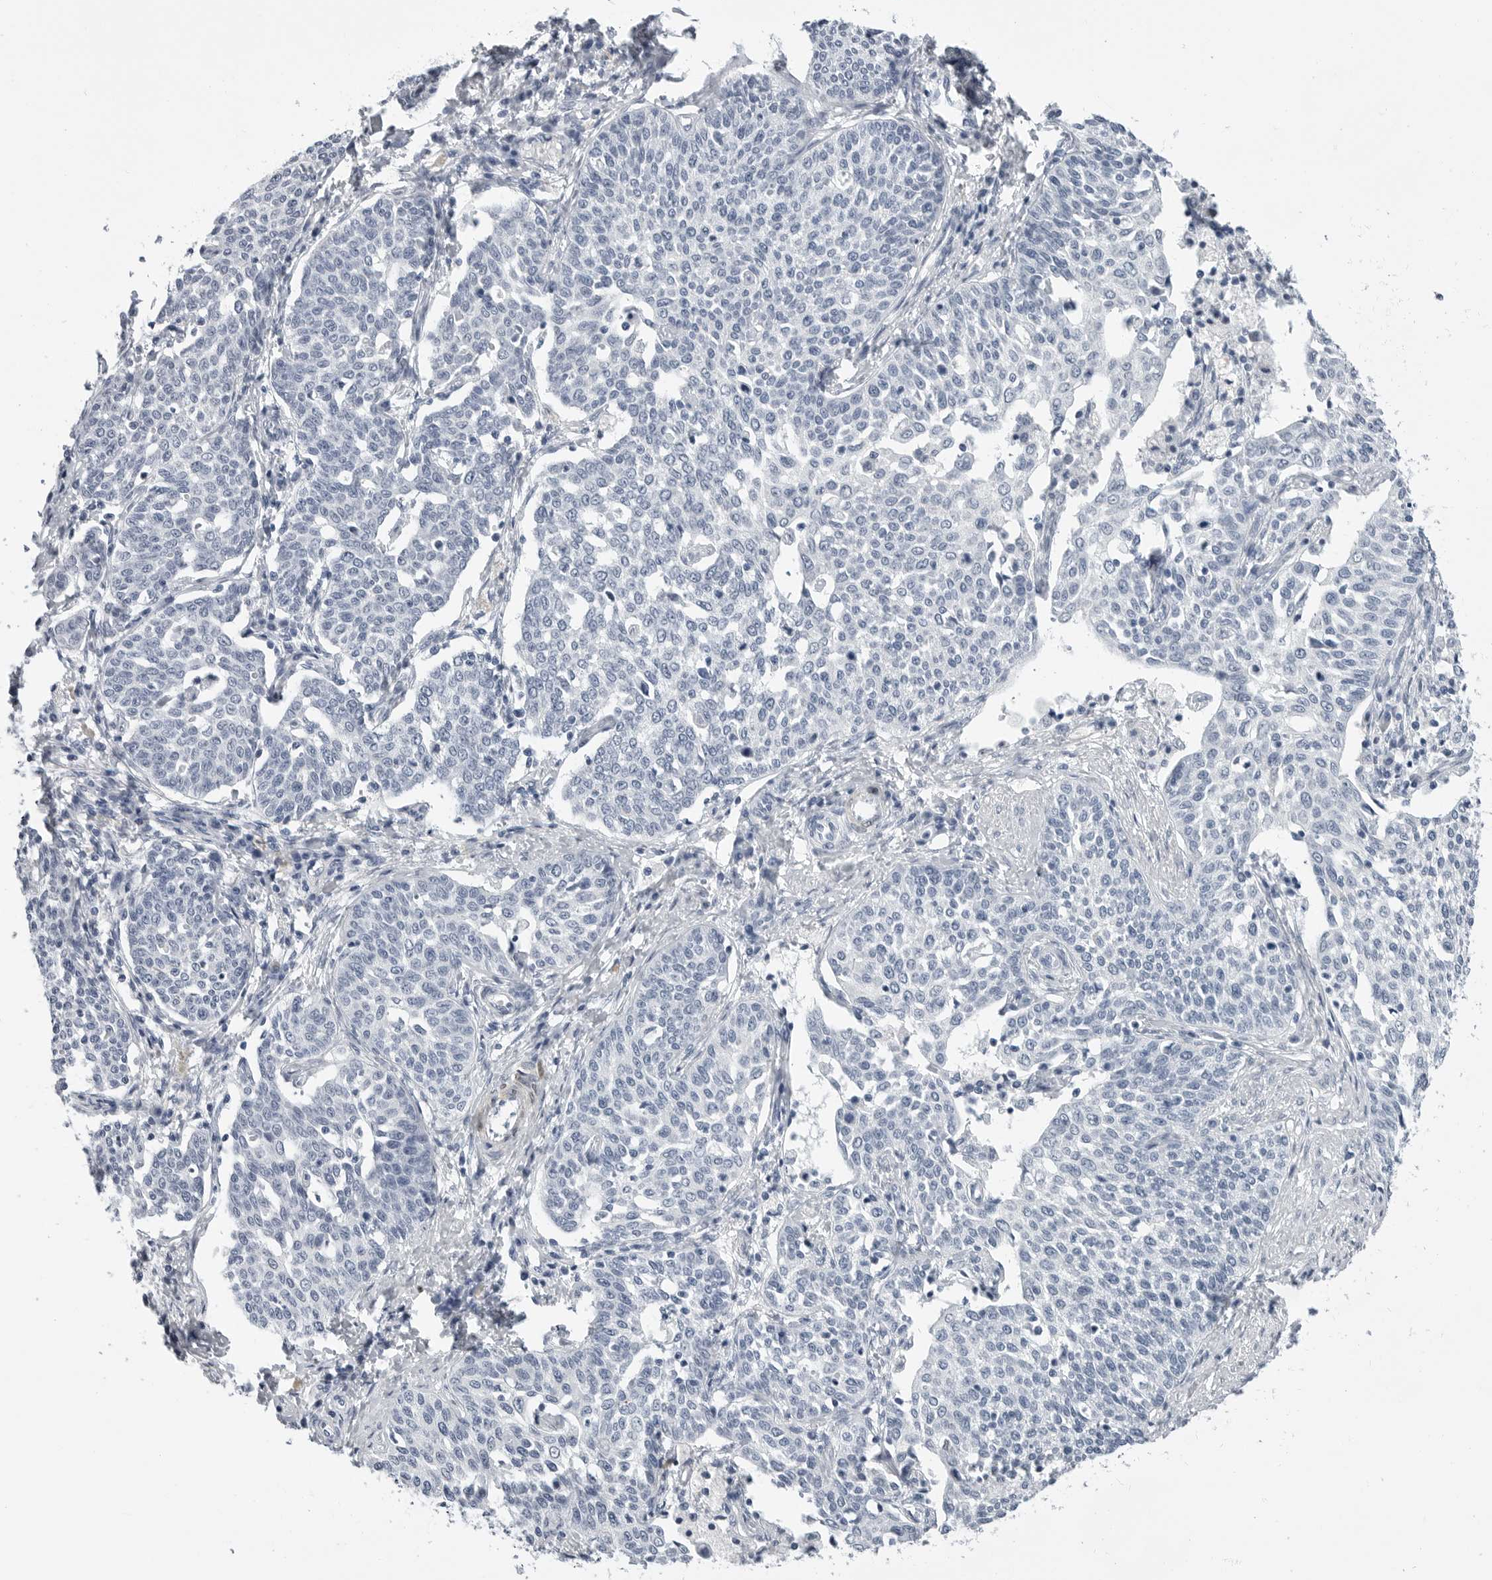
{"staining": {"intensity": "negative", "quantity": "none", "location": "none"}, "tissue": "cervical cancer", "cell_type": "Tumor cells", "image_type": "cancer", "snomed": [{"axis": "morphology", "description": "Squamous cell carcinoma, NOS"}, {"axis": "topography", "description": "Cervix"}], "caption": "Tumor cells show no significant staining in cervical cancer.", "gene": "PLN", "patient": {"sex": "female", "age": 34}}